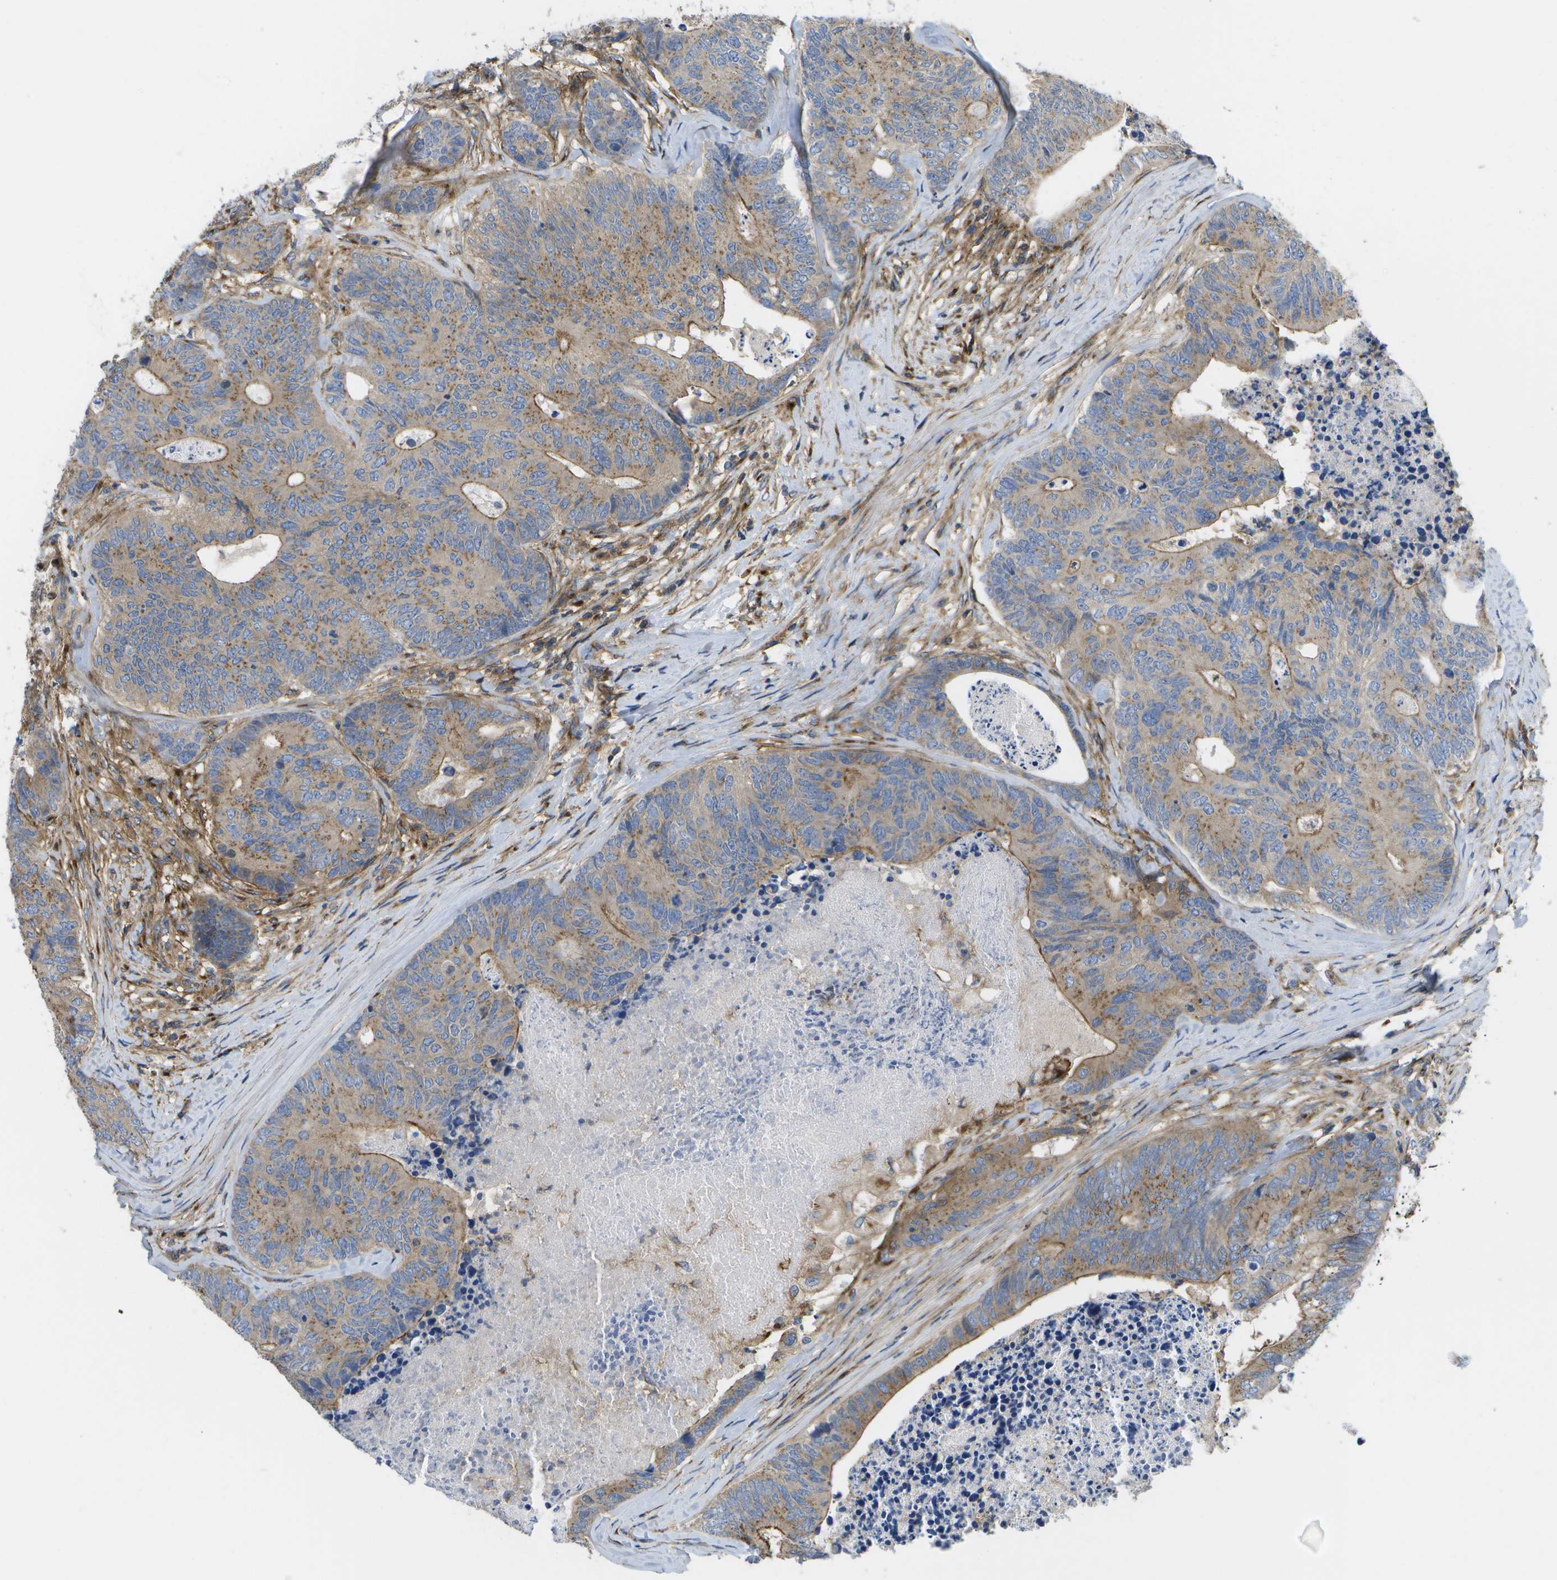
{"staining": {"intensity": "weak", "quantity": ">75%", "location": "cytoplasmic/membranous"}, "tissue": "colorectal cancer", "cell_type": "Tumor cells", "image_type": "cancer", "snomed": [{"axis": "morphology", "description": "Adenocarcinoma, NOS"}, {"axis": "topography", "description": "Colon"}], "caption": "IHC (DAB) staining of human colorectal adenocarcinoma reveals weak cytoplasmic/membranous protein staining in about >75% of tumor cells.", "gene": "BST2", "patient": {"sex": "female", "age": 67}}